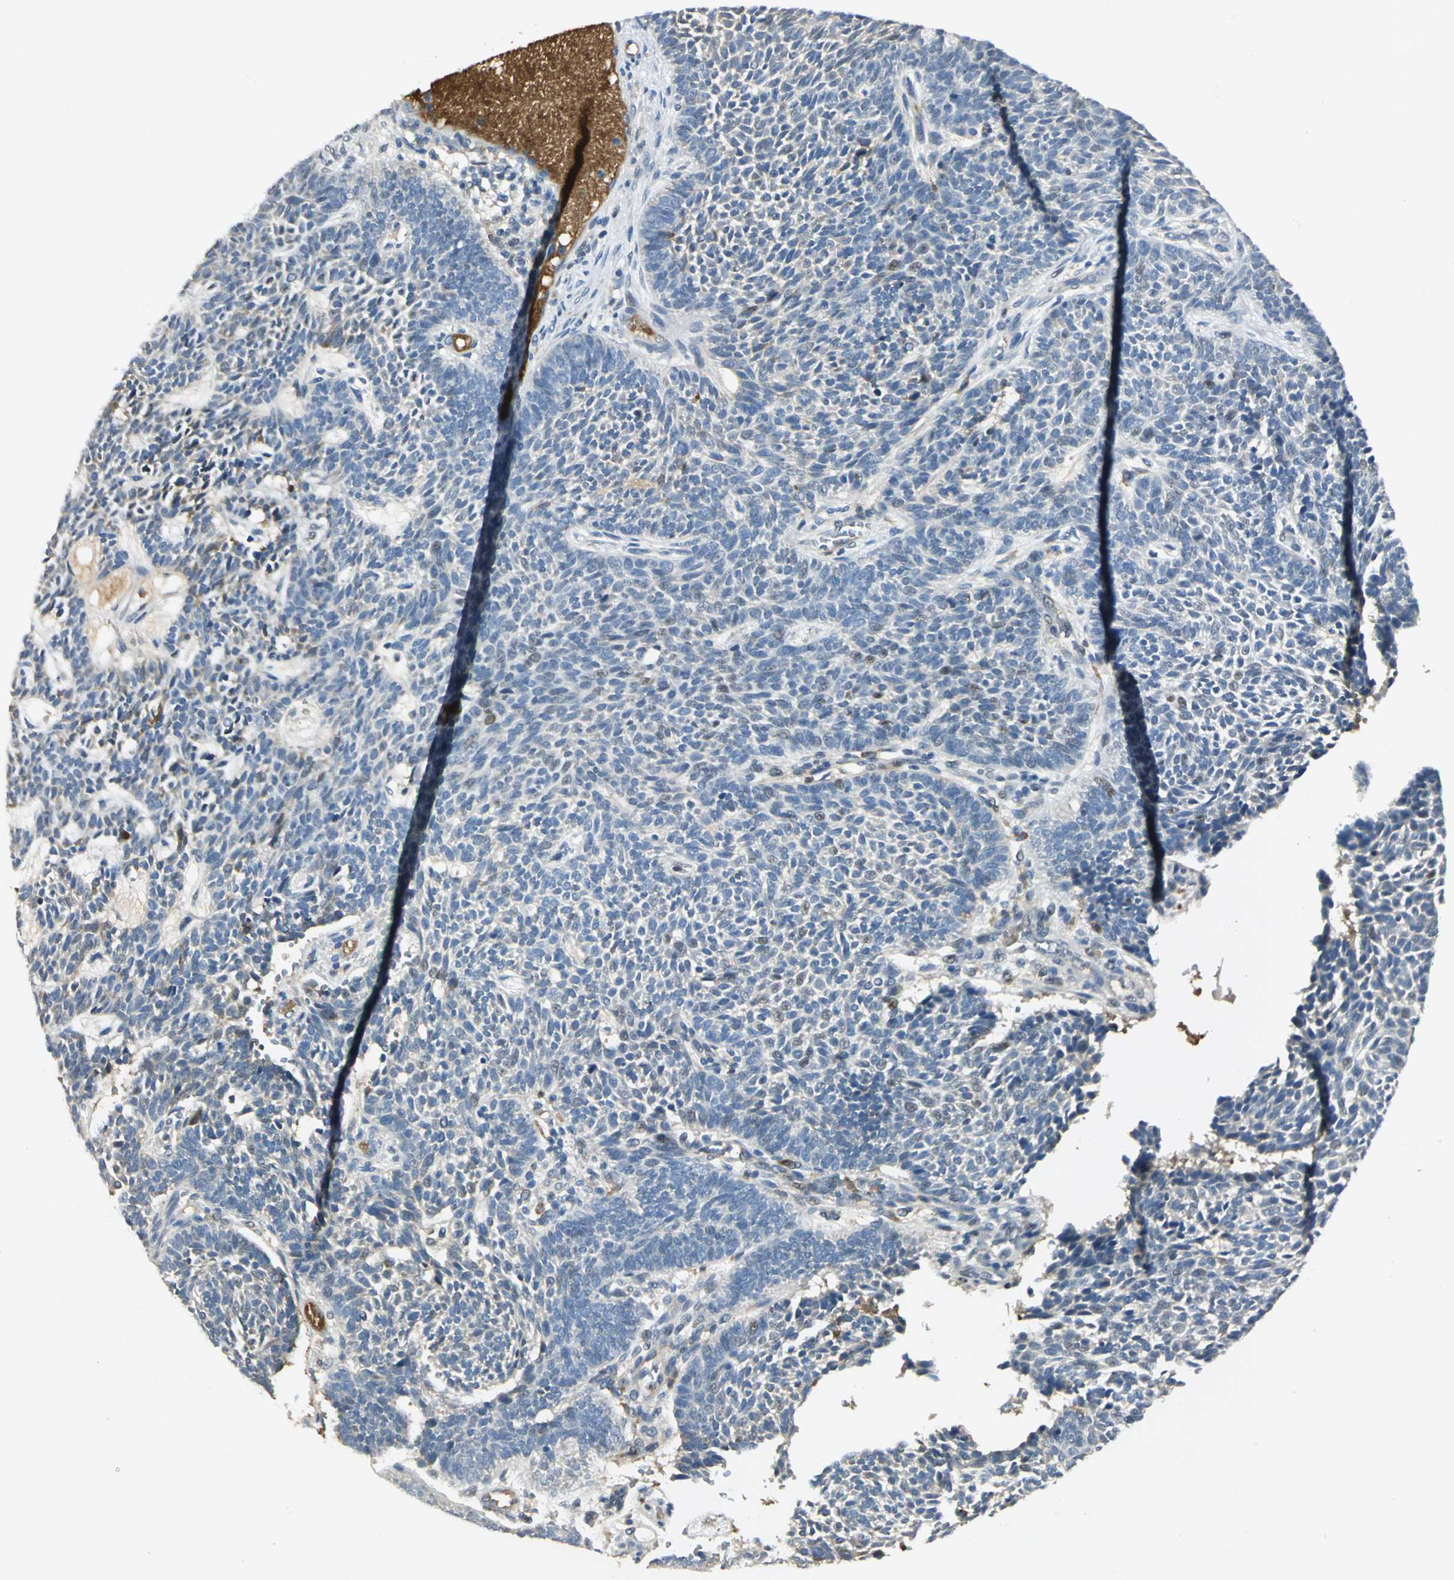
{"staining": {"intensity": "negative", "quantity": "none", "location": "none"}, "tissue": "skin cancer", "cell_type": "Tumor cells", "image_type": "cancer", "snomed": [{"axis": "morphology", "description": "Normal tissue, NOS"}, {"axis": "morphology", "description": "Basal cell carcinoma"}, {"axis": "topography", "description": "Skin"}], "caption": "Immunohistochemical staining of human skin cancer shows no significant expression in tumor cells. (Brightfield microscopy of DAB immunohistochemistry (IHC) at high magnification).", "gene": "PROC", "patient": {"sex": "male", "age": 87}}